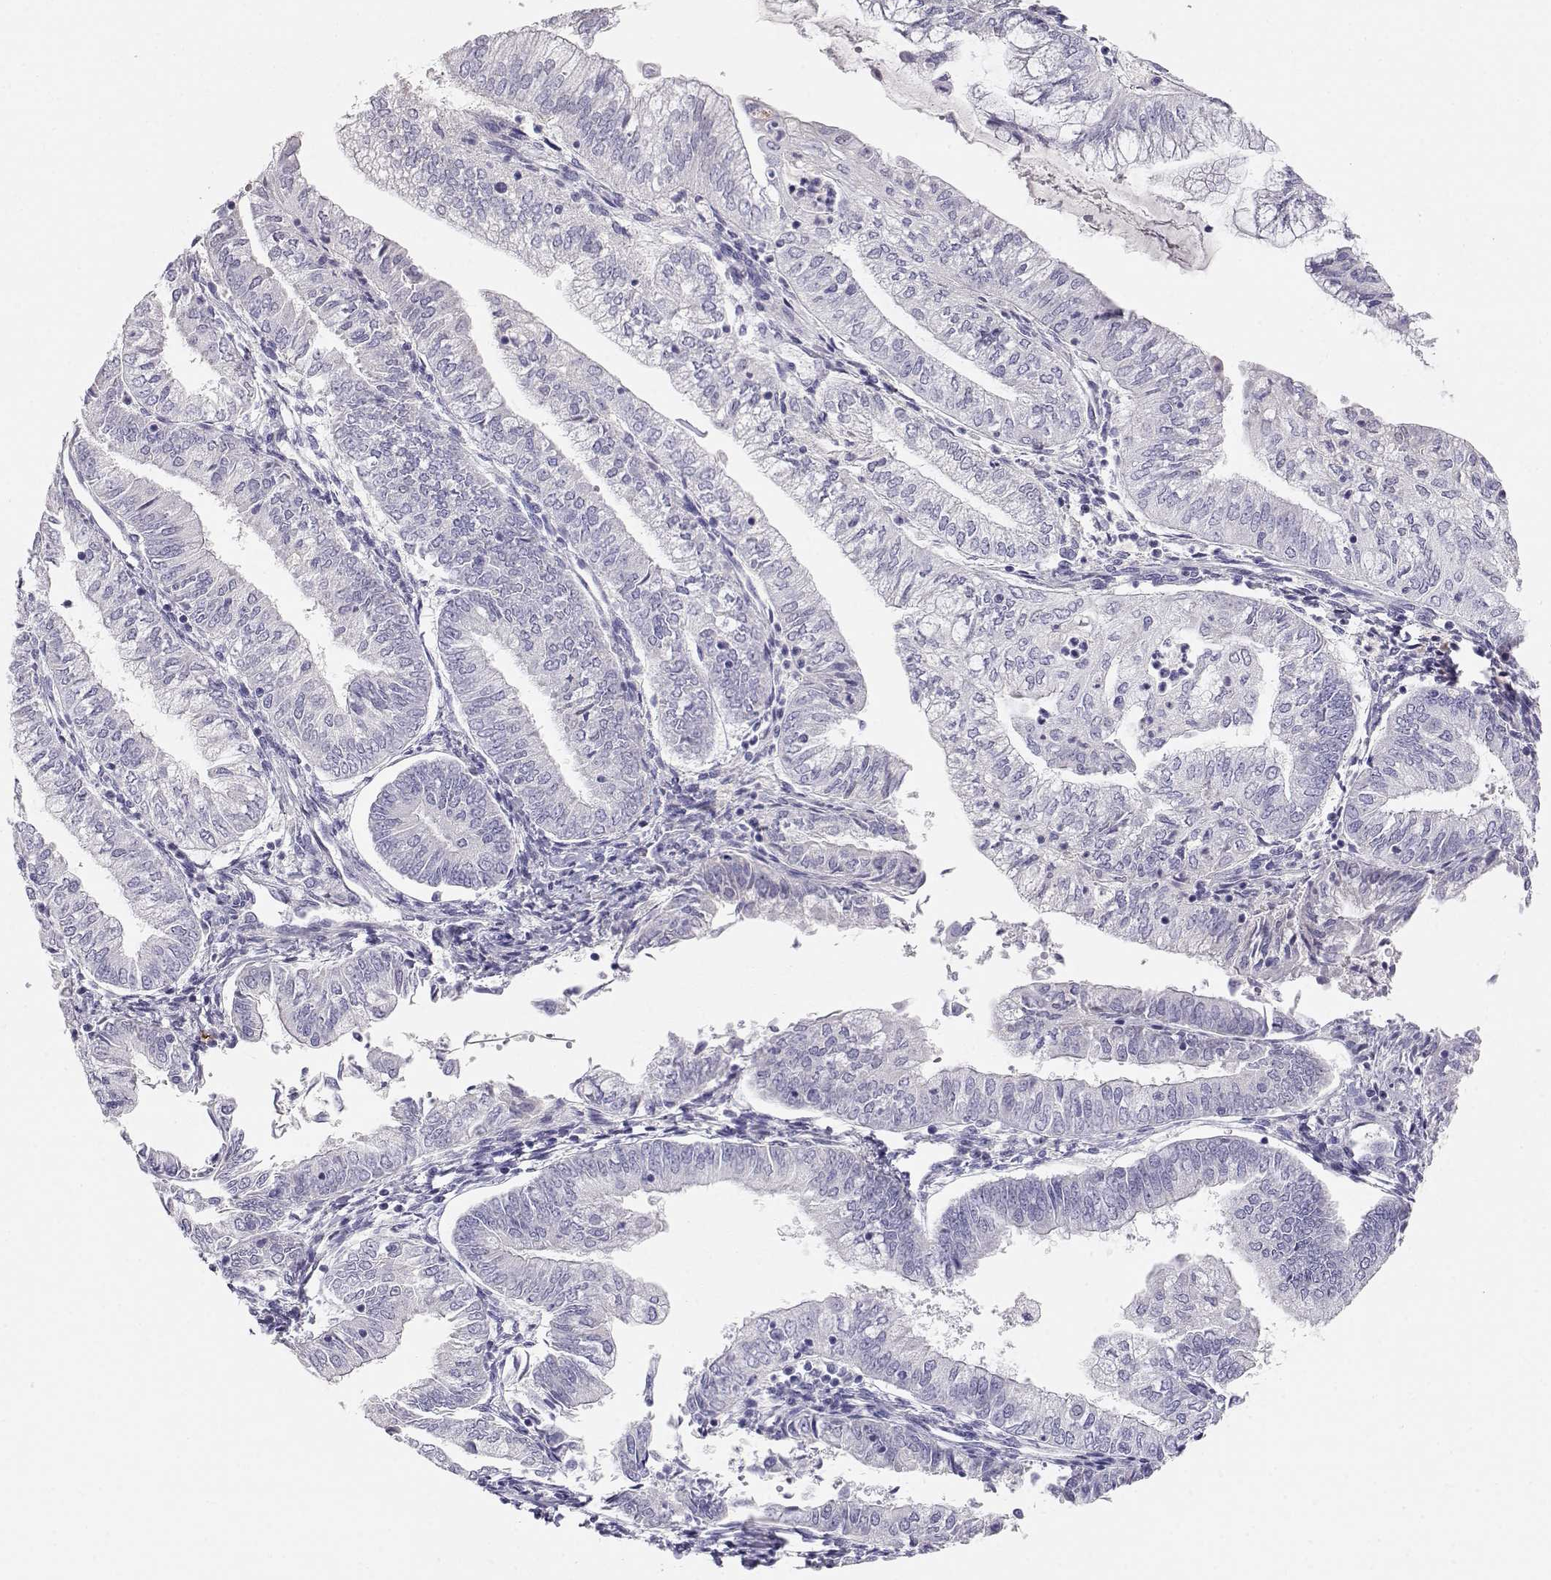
{"staining": {"intensity": "negative", "quantity": "none", "location": "none"}, "tissue": "endometrial cancer", "cell_type": "Tumor cells", "image_type": "cancer", "snomed": [{"axis": "morphology", "description": "Adenocarcinoma, NOS"}, {"axis": "topography", "description": "Endometrium"}], "caption": "Immunohistochemistry image of neoplastic tissue: human endometrial adenocarcinoma stained with DAB (3,3'-diaminobenzidine) displays no significant protein positivity in tumor cells.", "gene": "GPR174", "patient": {"sex": "female", "age": 55}}